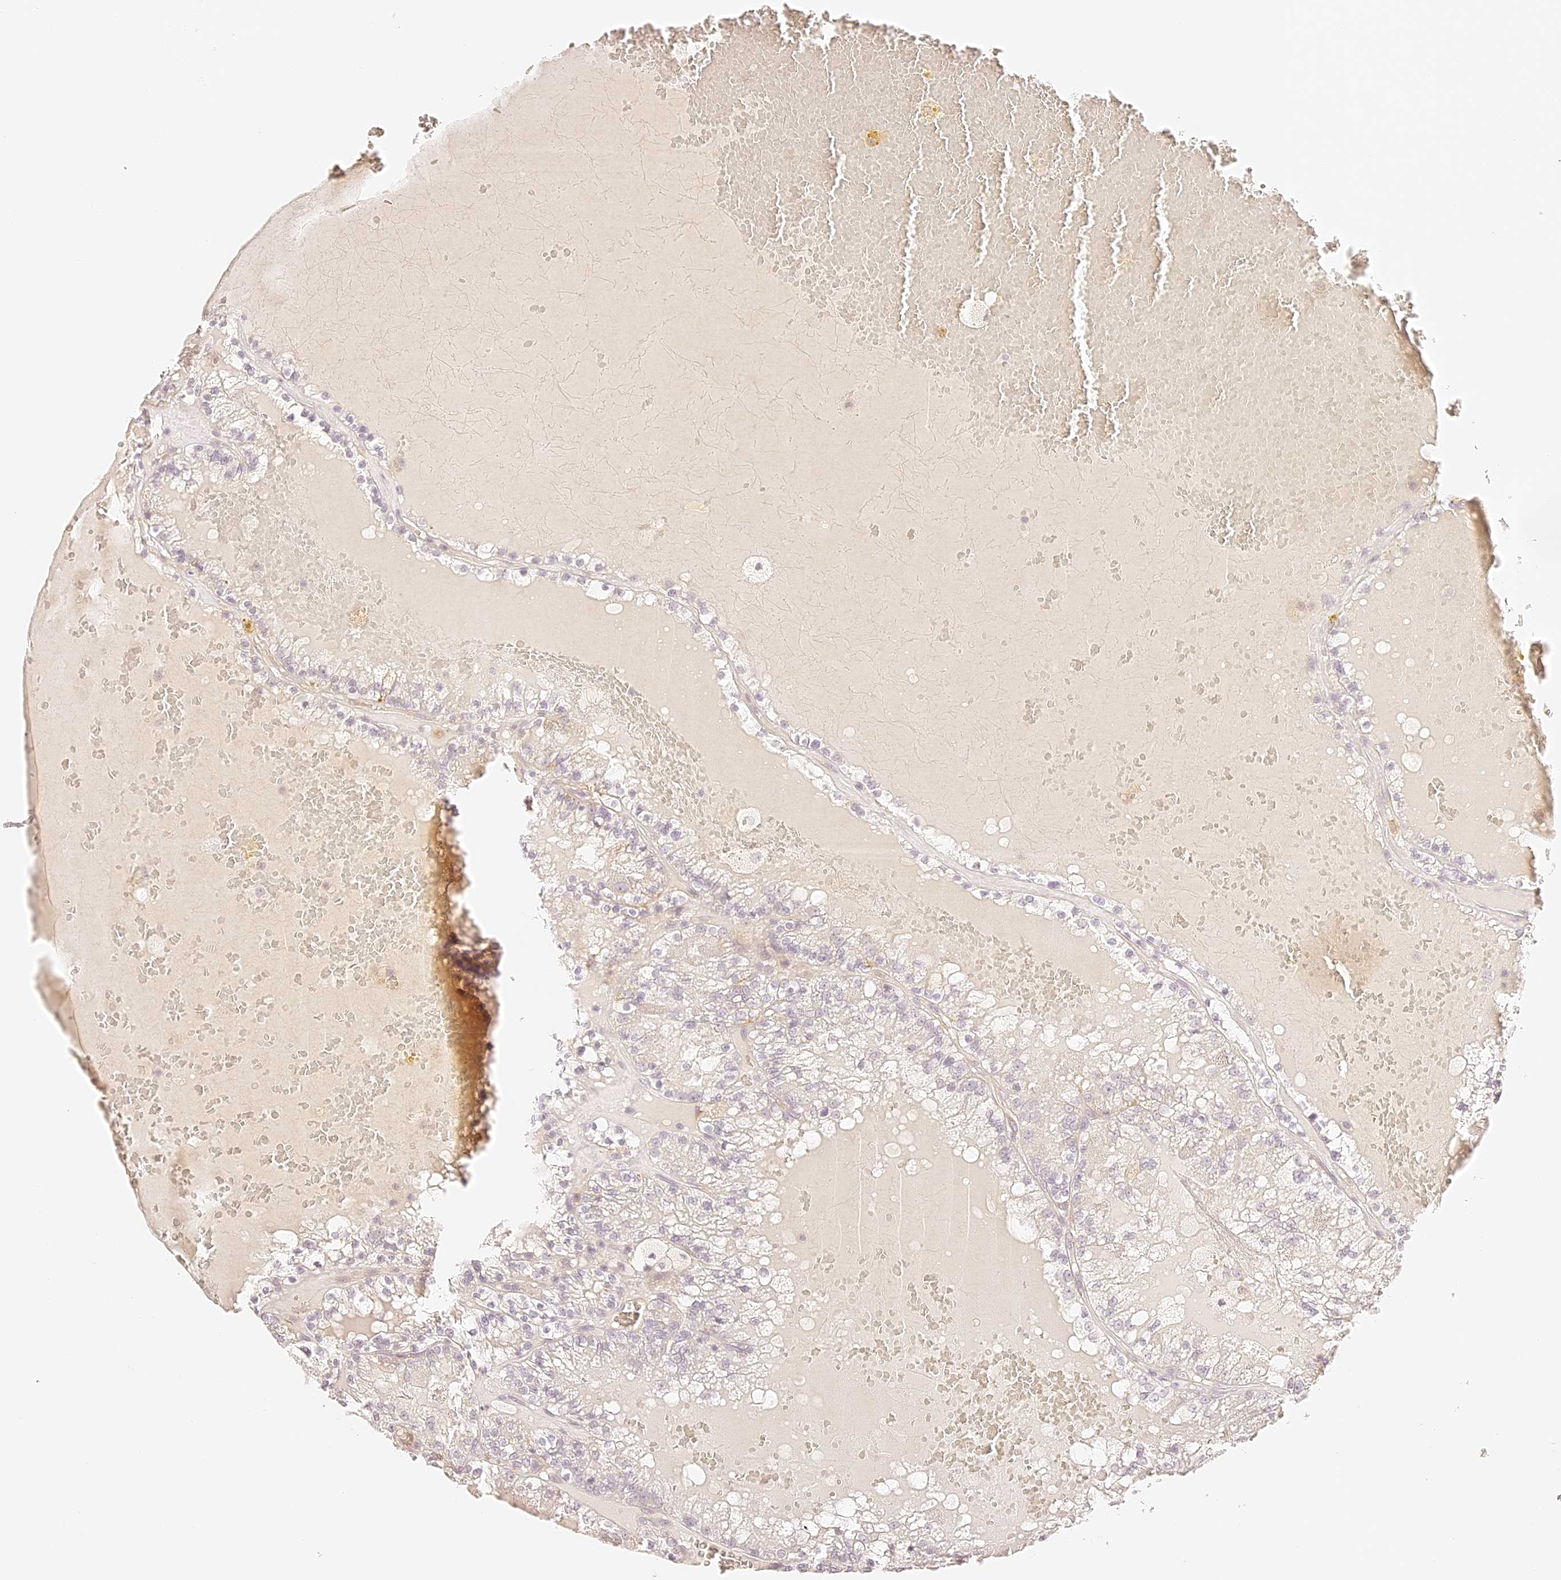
{"staining": {"intensity": "negative", "quantity": "none", "location": "none"}, "tissue": "renal cancer", "cell_type": "Tumor cells", "image_type": "cancer", "snomed": [{"axis": "morphology", "description": "Adenocarcinoma, NOS"}, {"axis": "topography", "description": "Kidney"}], "caption": "The IHC photomicrograph has no significant staining in tumor cells of renal cancer tissue.", "gene": "TRIM45", "patient": {"sex": "female", "age": 56}}